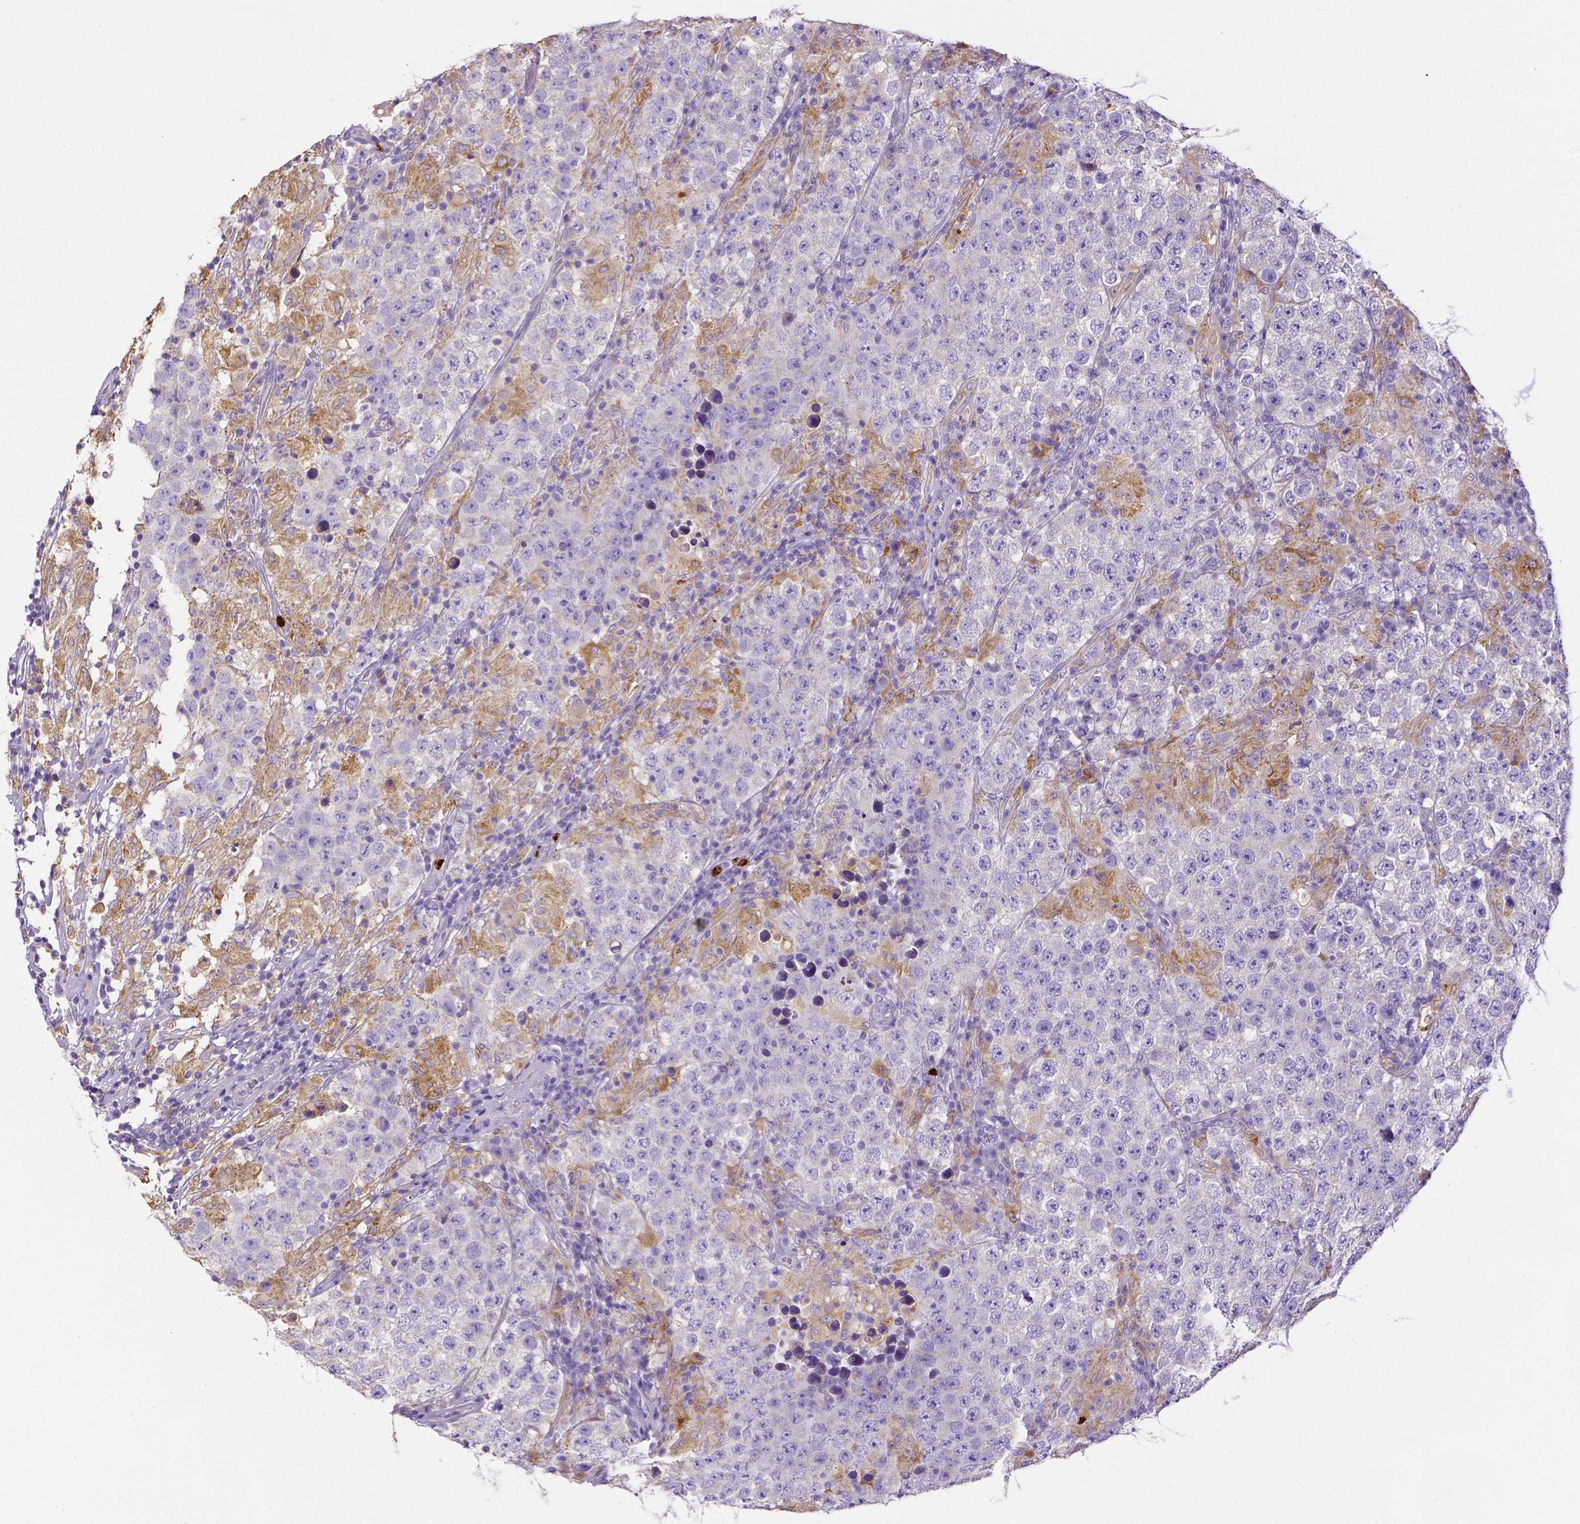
{"staining": {"intensity": "negative", "quantity": "none", "location": "none"}, "tissue": "testis cancer", "cell_type": "Tumor cells", "image_type": "cancer", "snomed": [{"axis": "morphology", "description": "Seminoma, NOS"}, {"axis": "morphology", "description": "Carcinoma, Embryonal, NOS"}, {"axis": "topography", "description": "Testis"}], "caption": "The IHC micrograph has no significant expression in tumor cells of testis cancer (embryonal carcinoma) tissue.", "gene": "MMP9", "patient": {"sex": "male", "age": 41}}